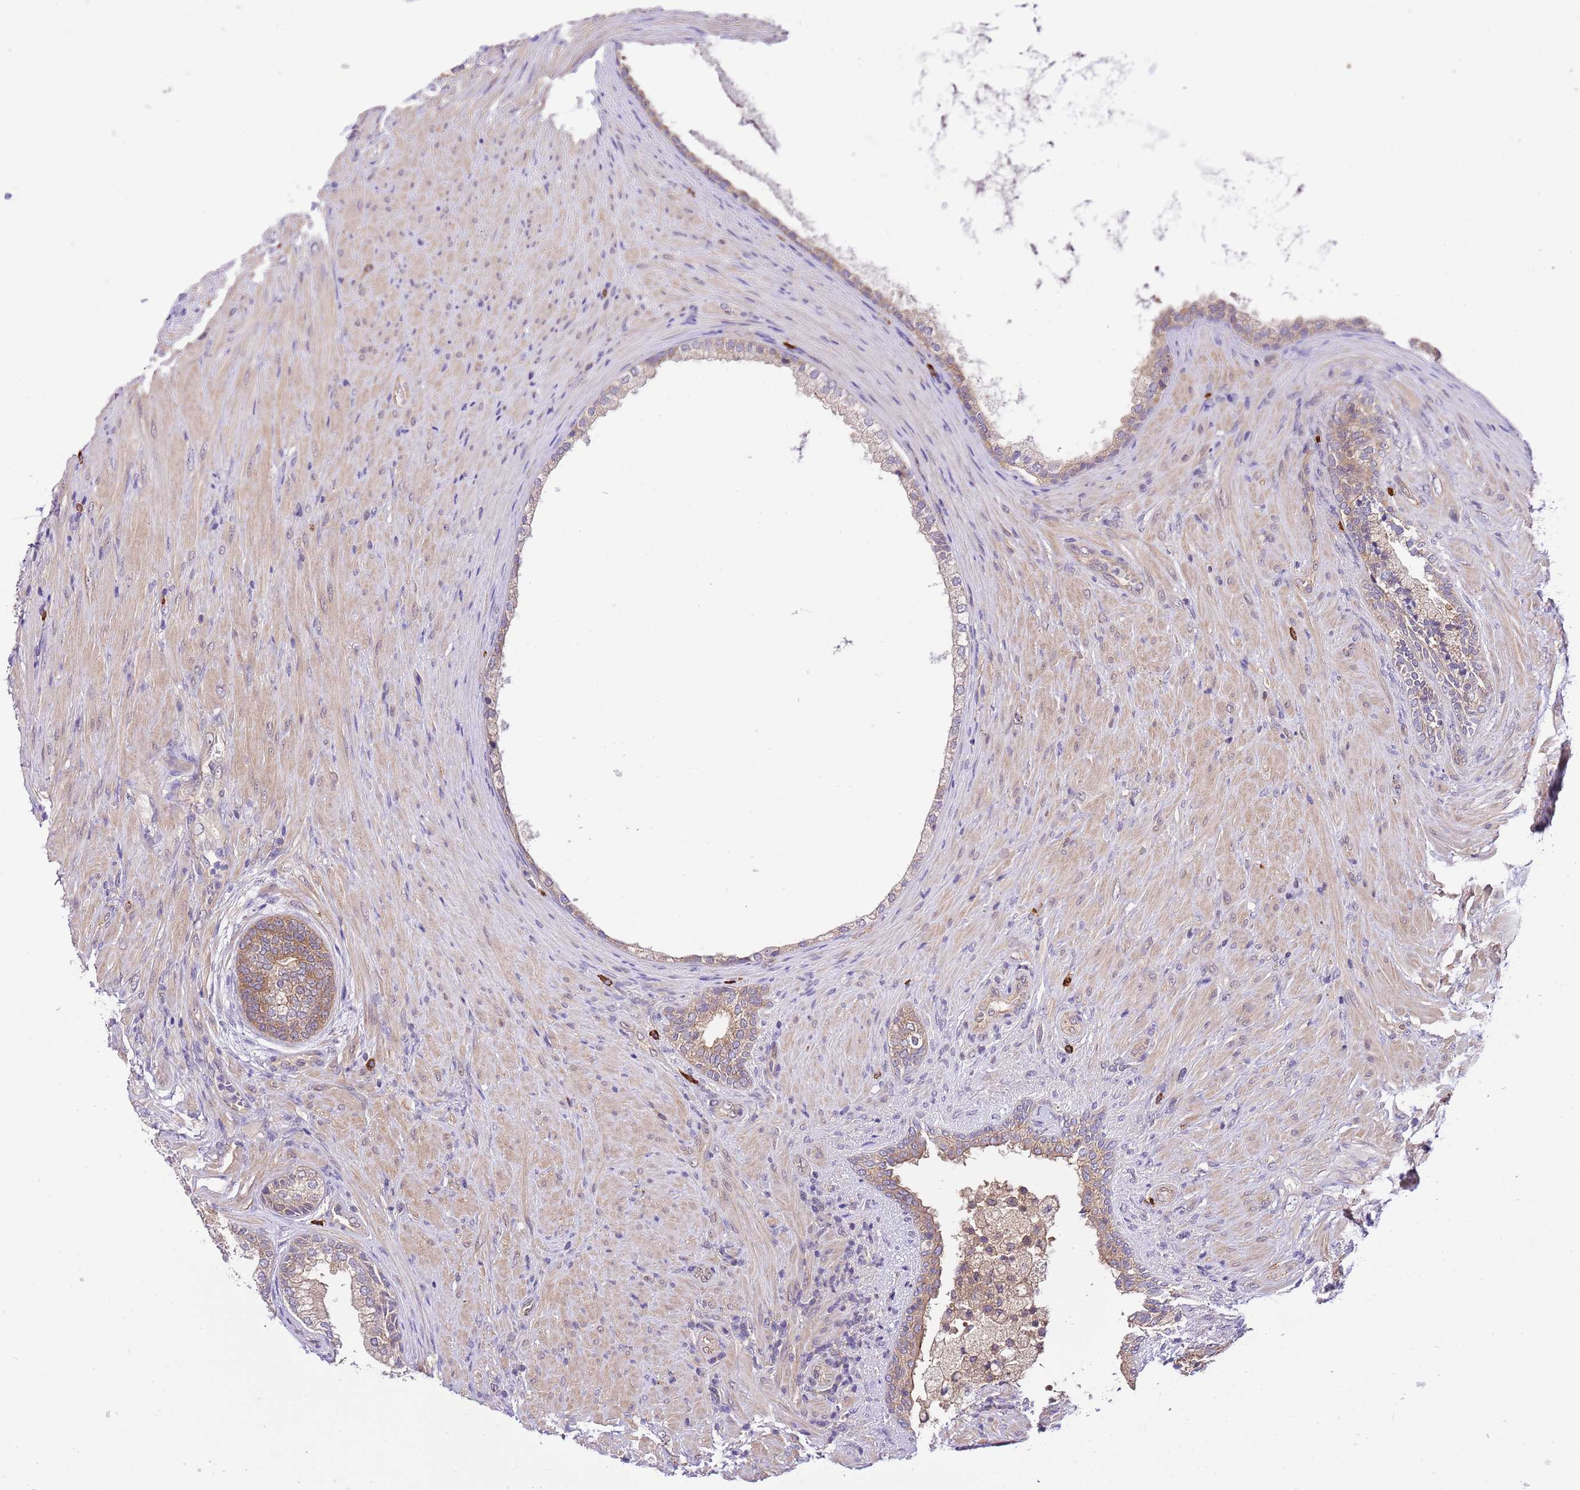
{"staining": {"intensity": "moderate", "quantity": "<25%", "location": "cytoplasmic/membranous"}, "tissue": "prostate", "cell_type": "Glandular cells", "image_type": "normal", "snomed": [{"axis": "morphology", "description": "Normal tissue, NOS"}, {"axis": "topography", "description": "Prostate"}], "caption": "IHC (DAB) staining of benign prostate demonstrates moderate cytoplasmic/membranous protein positivity in approximately <25% of glandular cells. (brown staining indicates protein expression, while blue staining denotes nuclei).", "gene": "DONSON", "patient": {"sex": "male", "age": 76}}